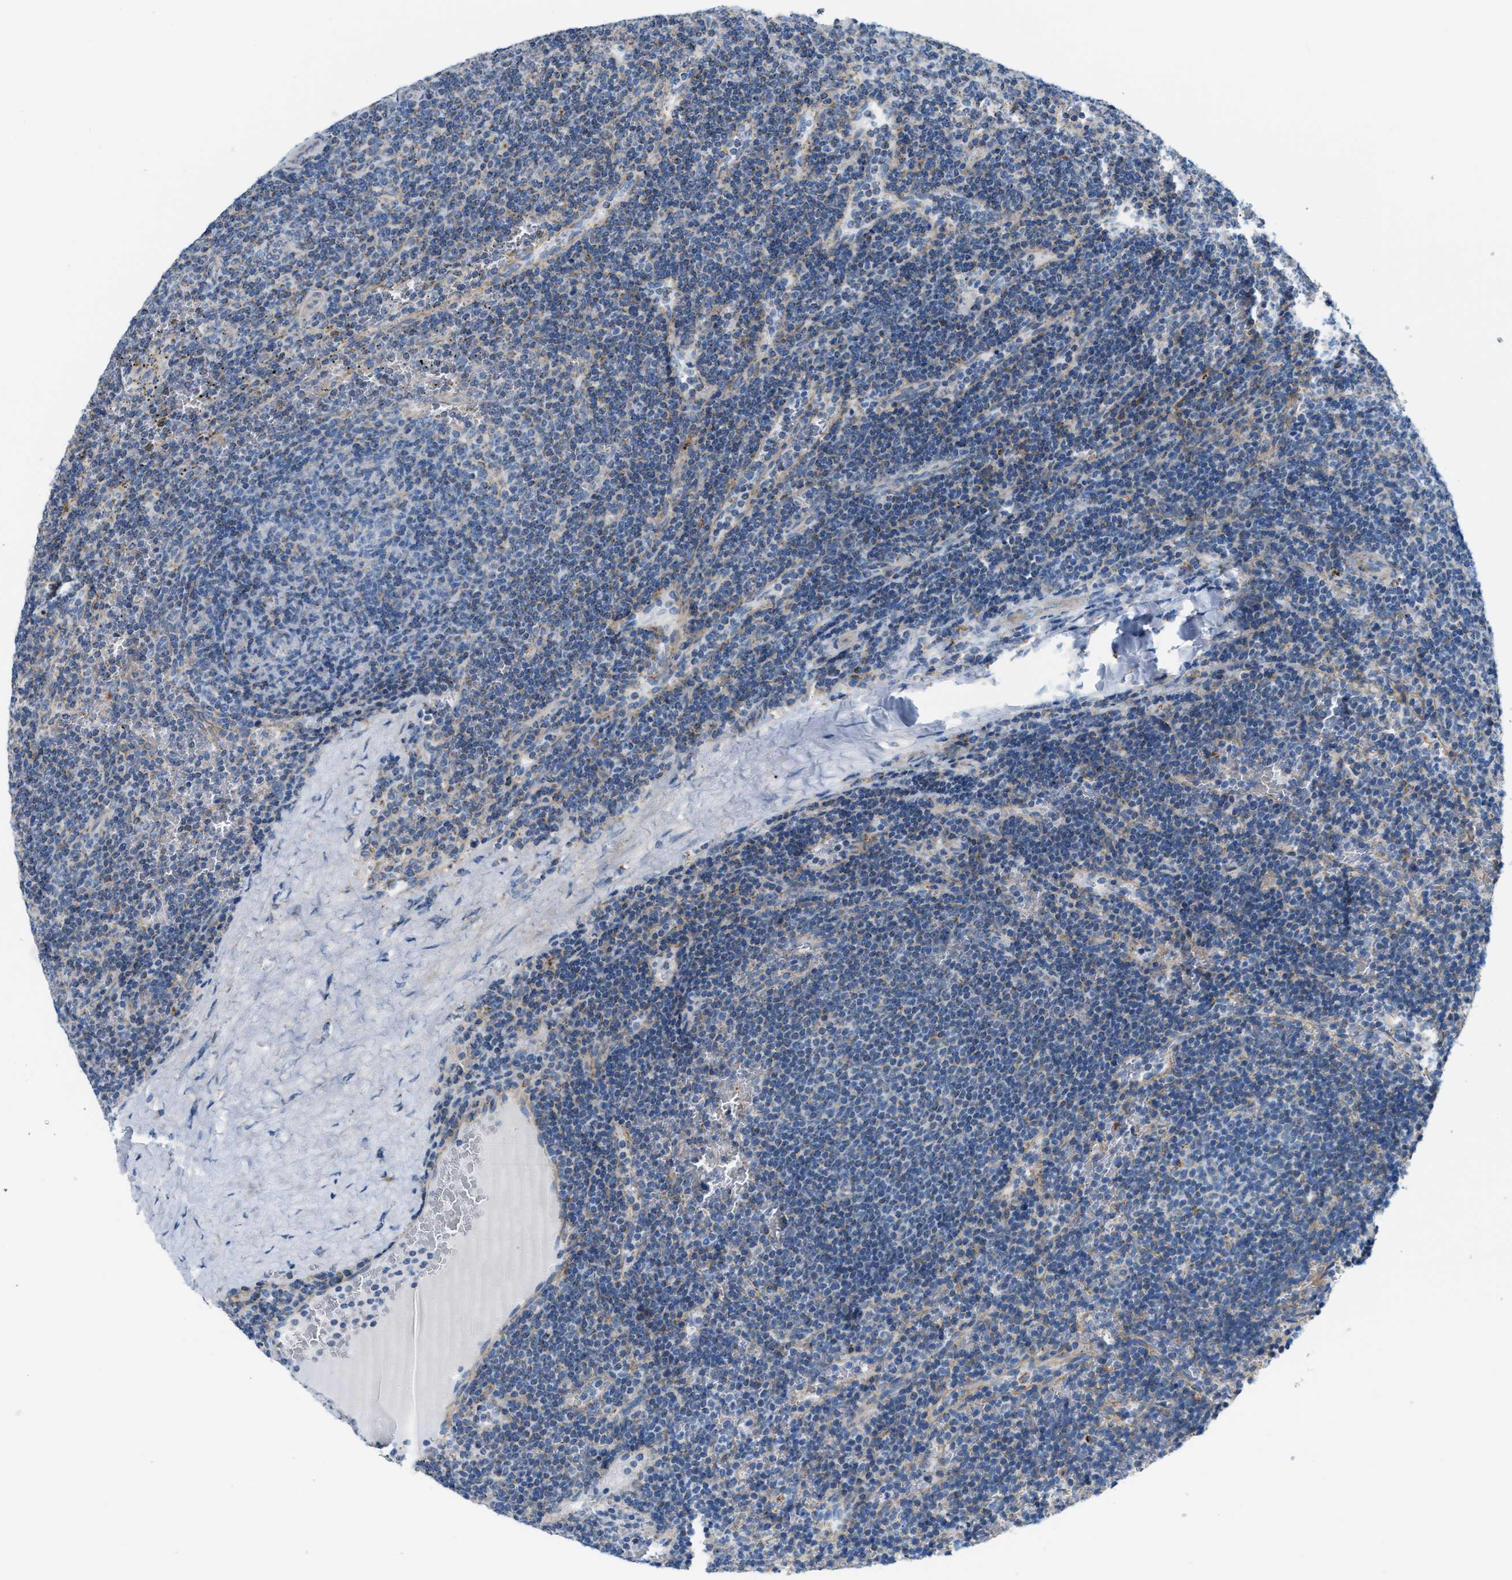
{"staining": {"intensity": "weak", "quantity": "<25%", "location": "cytoplasmic/membranous"}, "tissue": "lymphoma", "cell_type": "Tumor cells", "image_type": "cancer", "snomed": [{"axis": "morphology", "description": "Malignant lymphoma, non-Hodgkin's type, Low grade"}, {"axis": "topography", "description": "Spleen"}], "caption": "Lymphoma stained for a protein using immunohistochemistry (IHC) demonstrates no staining tumor cells.", "gene": "JADE1", "patient": {"sex": "female", "age": 50}}